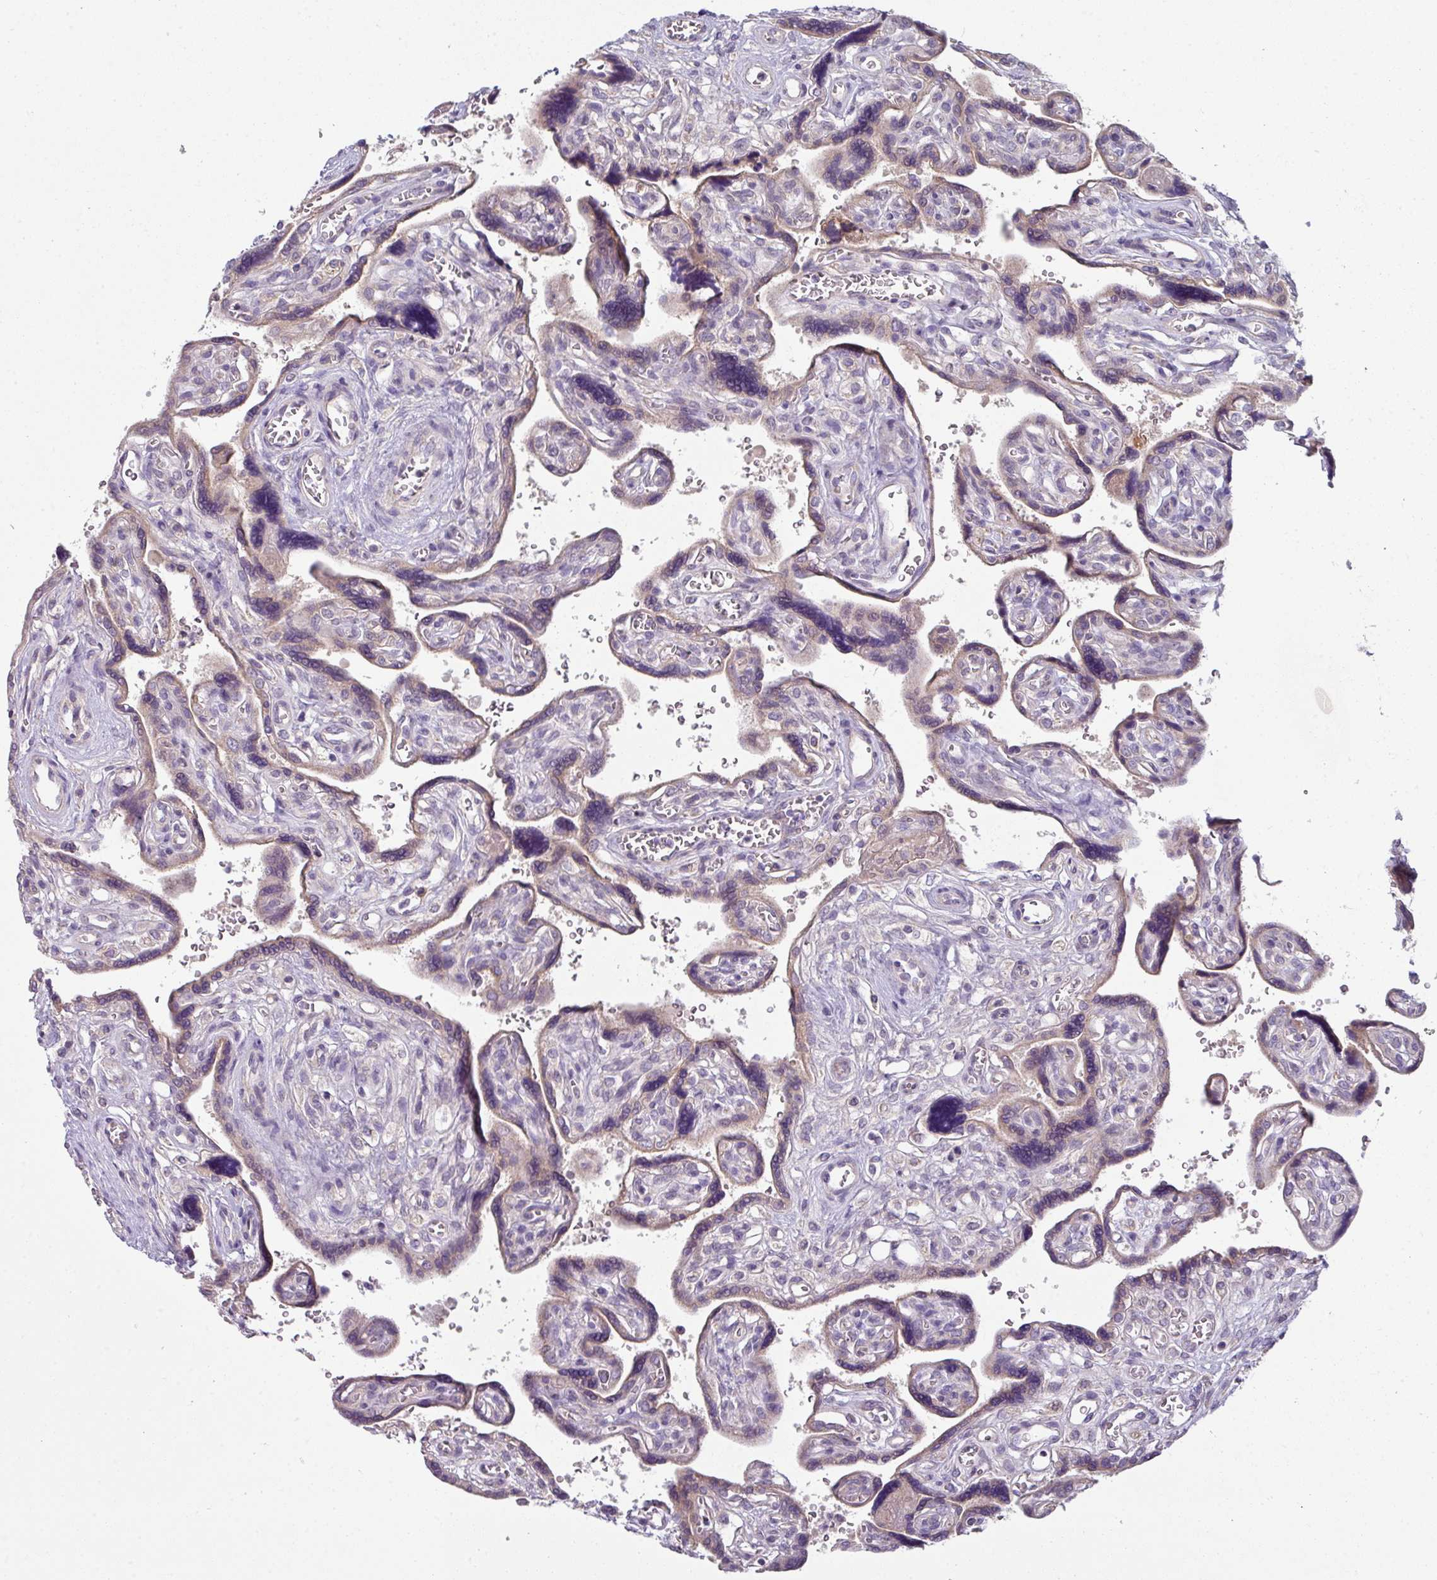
{"staining": {"intensity": "weak", "quantity": ">75%", "location": "cytoplasmic/membranous"}, "tissue": "placenta", "cell_type": "Decidual cells", "image_type": "normal", "snomed": [{"axis": "morphology", "description": "Normal tissue, NOS"}, {"axis": "topography", "description": "Placenta"}], "caption": "DAB immunohistochemical staining of normal placenta displays weak cytoplasmic/membranous protein positivity in about >75% of decidual cells.", "gene": "LRRC9", "patient": {"sex": "female", "age": 39}}